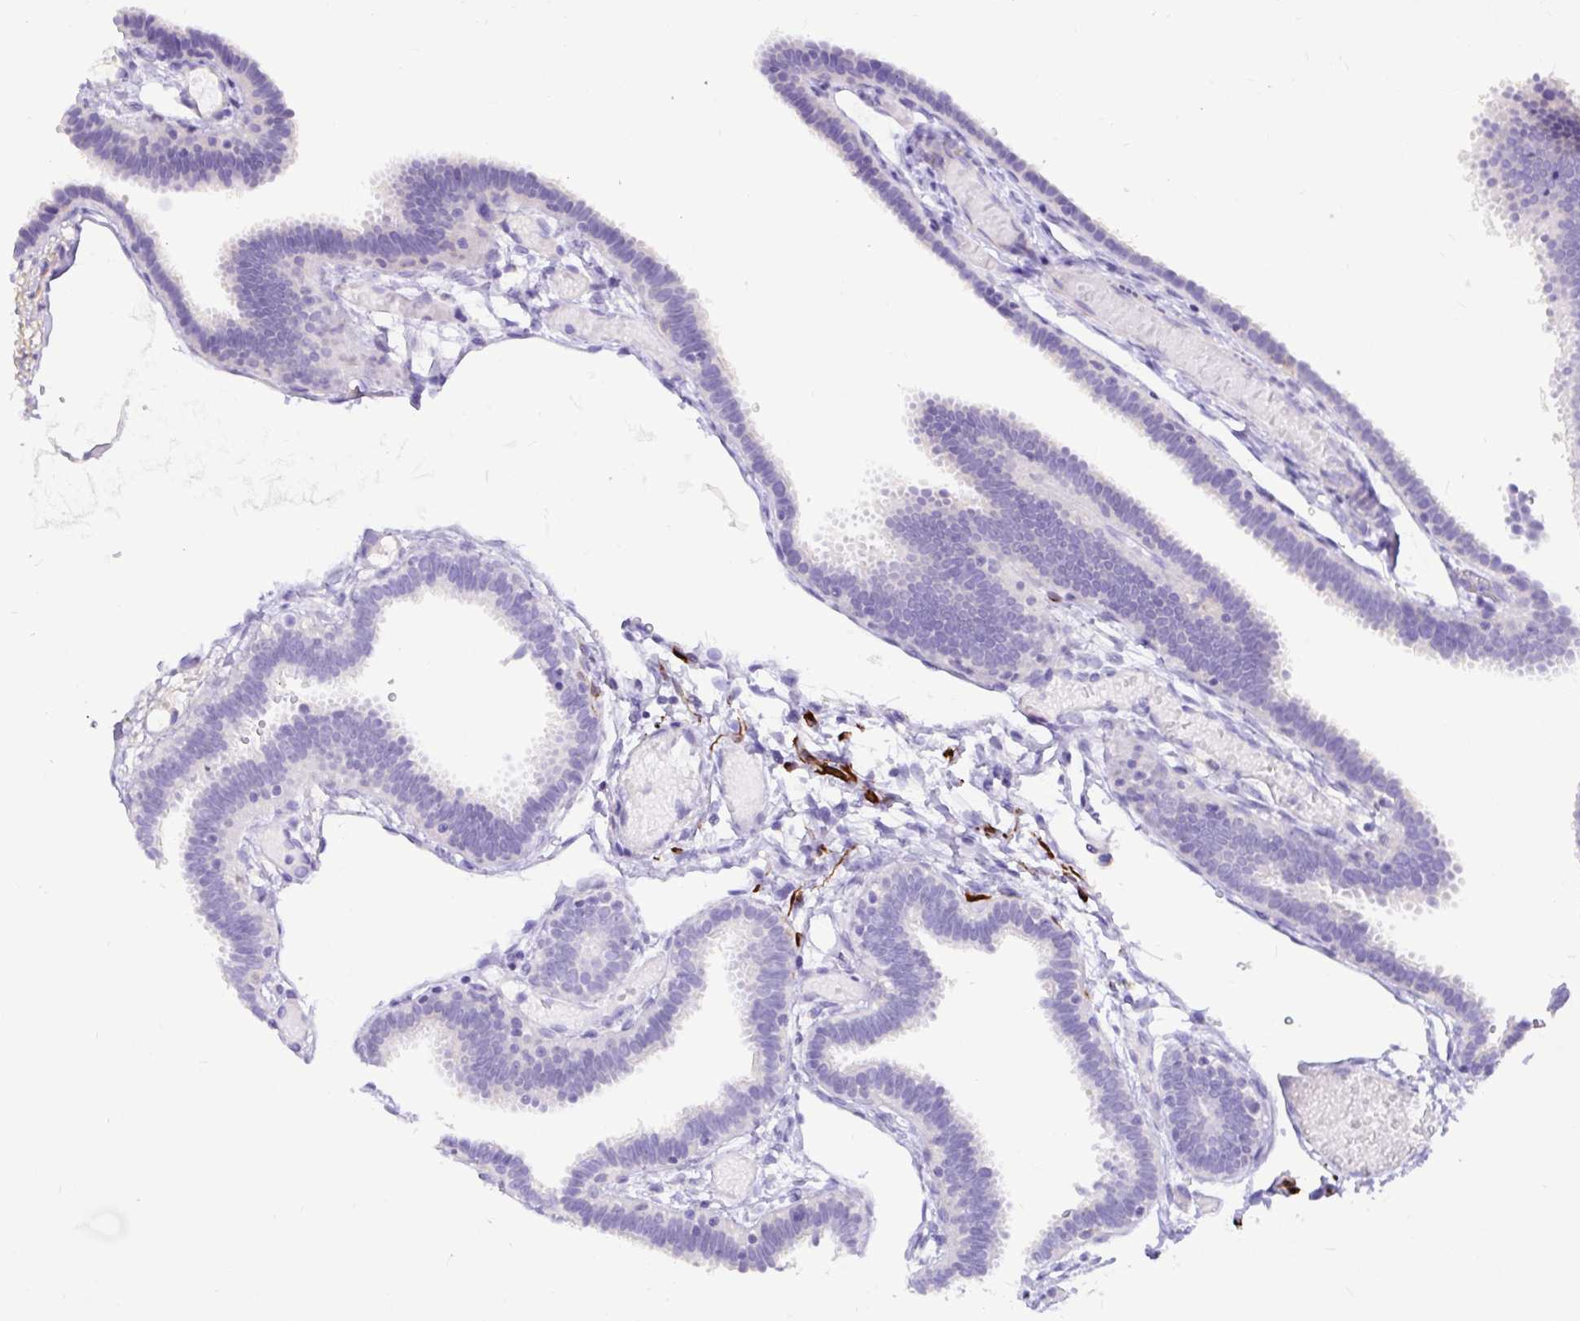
{"staining": {"intensity": "negative", "quantity": "none", "location": "none"}, "tissue": "fallopian tube", "cell_type": "Glandular cells", "image_type": "normal", "snomed": [{"axis": "morphology", "description": "Normal tissue, NOS"}, {"axis": "topography", "description": "Fallopian tube"}], "caption": "This is an IHC micrograph of unremarkable human fallopian tube. There is no staining in glandular cells.", "gene": "BACE2", "patient": {"sex": "female", "age": 37}}